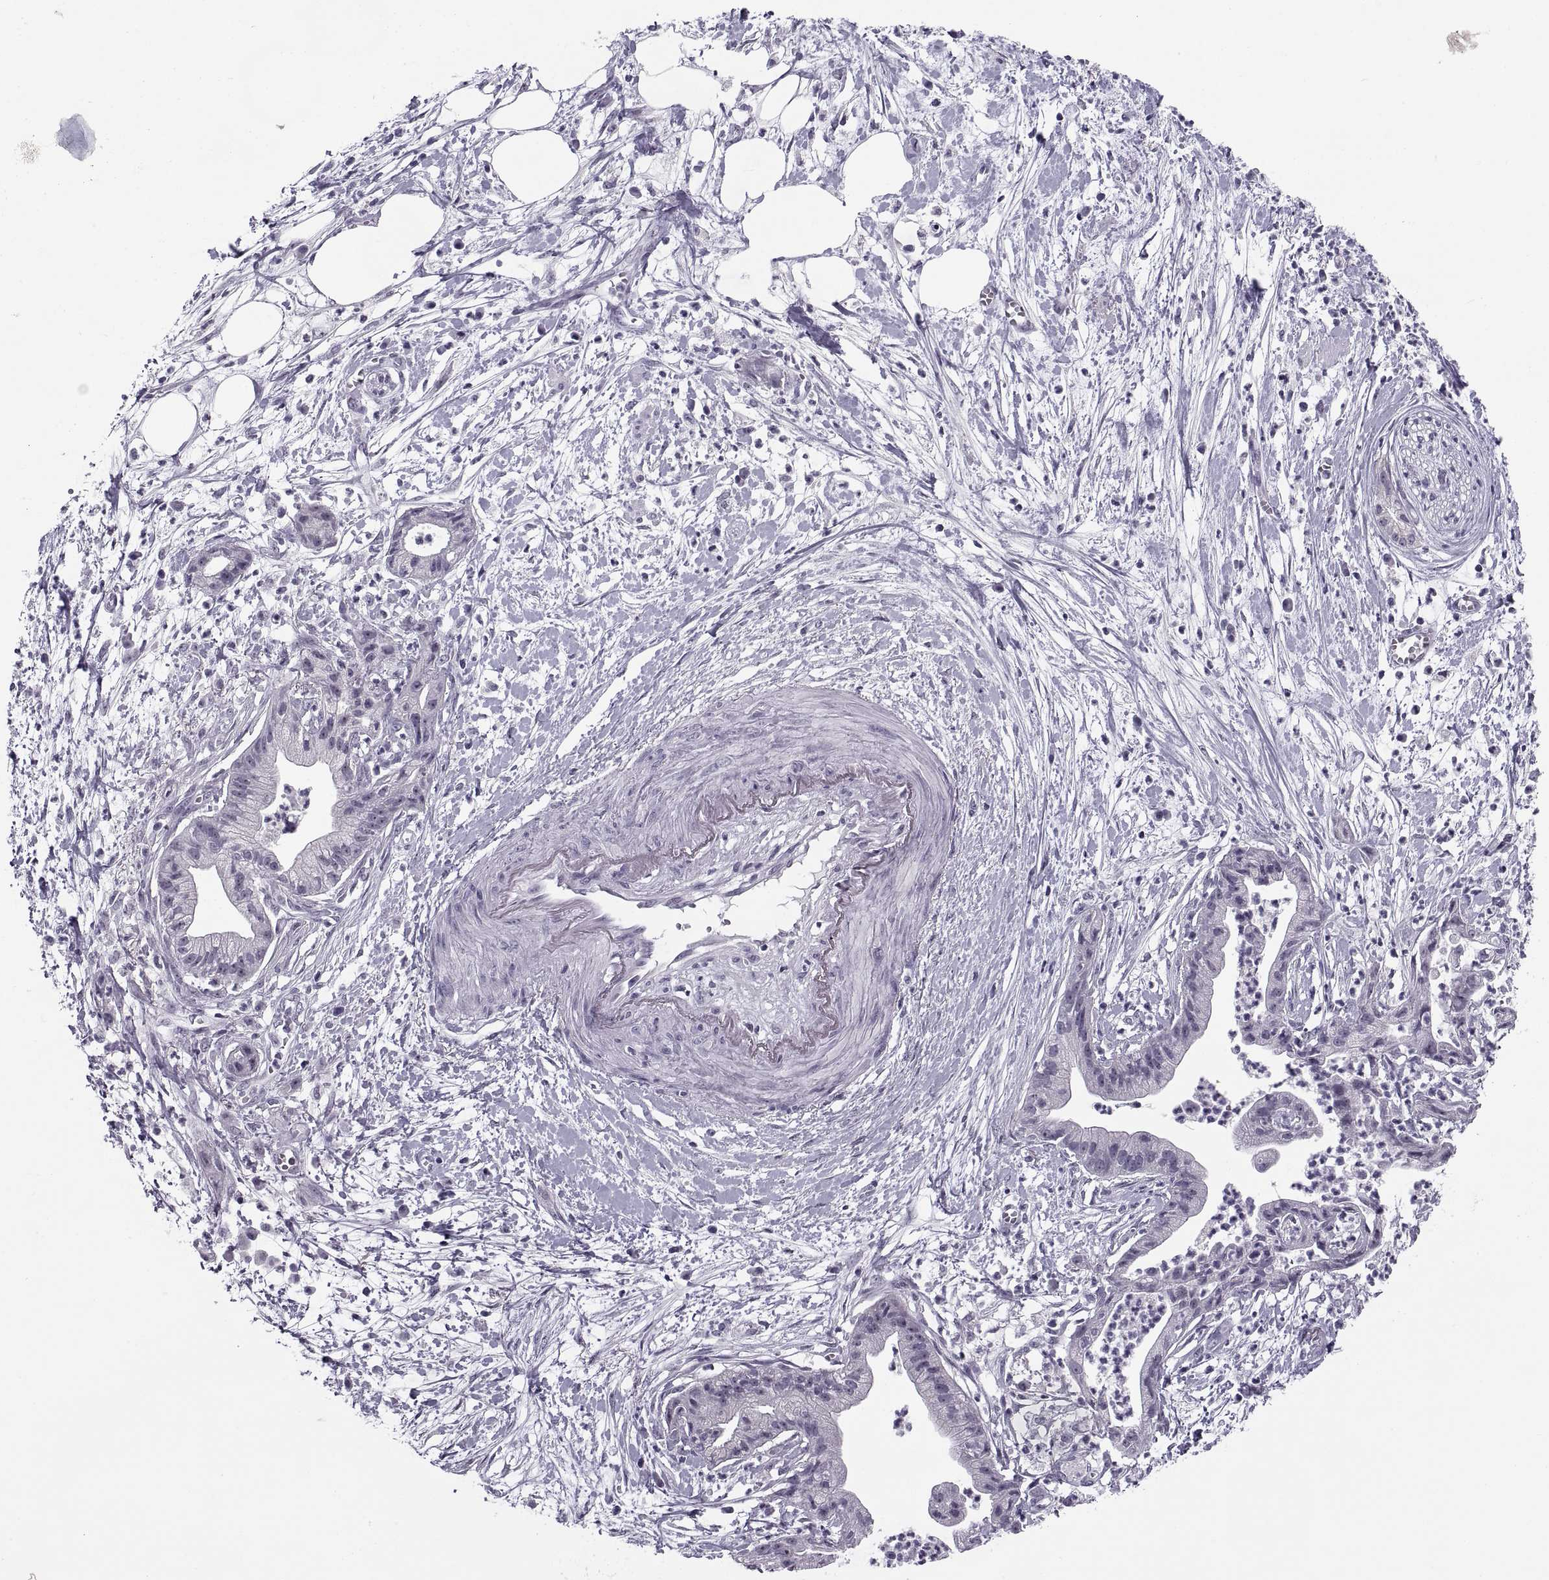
{"staining": {"intensity": "negative", "quantity": "none", "location": "none"}, "tissue": "pancreatic cancer", "cell_type": "Tumor cells", "image_type": "cancer", "snomed": [{"axis": "morphology", "description": "Normal tissue, NOS"}, {"axis": "morphology", "description": "Adenocarcinoma, NOS"}, {"axis": "topography", "description": "Lymph node"}, {"axis": "topography", "description": "Pancreas"}], "caption": "Histopathology image shows no significant protein expression in tumor cells of adenocarcinoma (pancreatic).", "gene": "TBC1D3G", "patient": {"sex": "female", "age": 58}}